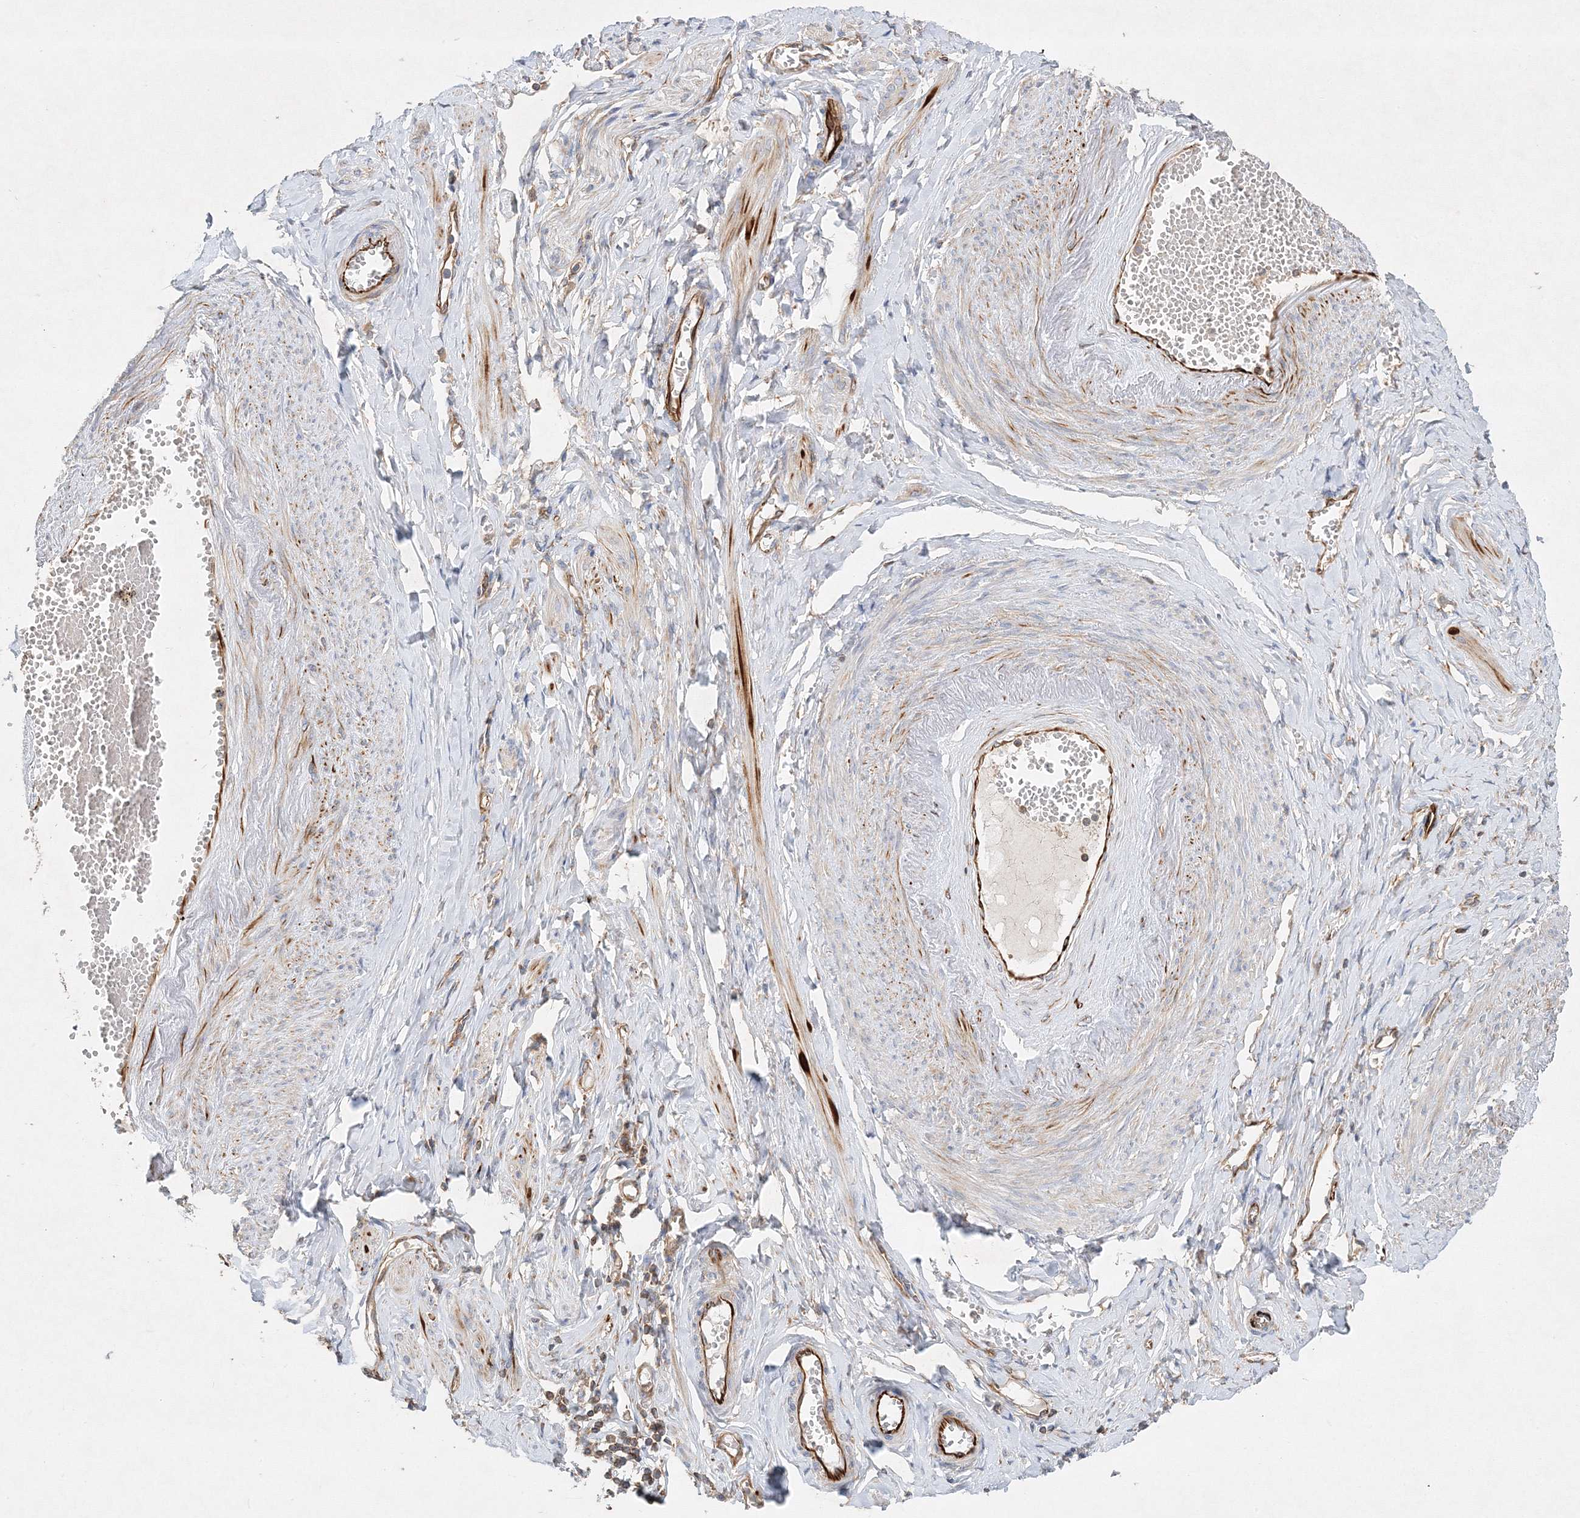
{"staining": {"intensity": "weak", "quantity": "25%-75%", "location": "cytoplasmic/membranous"}, "tissue": "adipose tissue", "cell_type": "Adipocytes", "image_type": "normal", "snomed": [{"axis": "morphology", "description": "Normal tissue, NOS"}, {"axis": "topography", "description": "Vascular tissue"}, {"axis": "topography", "description": "Fallopian tube"}, {"axis": "topography", "description": "Ovary"}], "caption": "Immunohistochemistry (IHC) (DAB (3,3'-diaminobenzidine)) staining of normal human adipose tissue demonstrates weak cytoplasmic/membranous protein positivity in about 25%-75% of adipocytes. The staining was performed using DAB (3,3'-diaminobenzidine), with brown indicating positive protein expression. Nuclei are stained blue with hematoxylin.", "gene": "WDR37", "patient": {"sex": "female", "age": 67}}